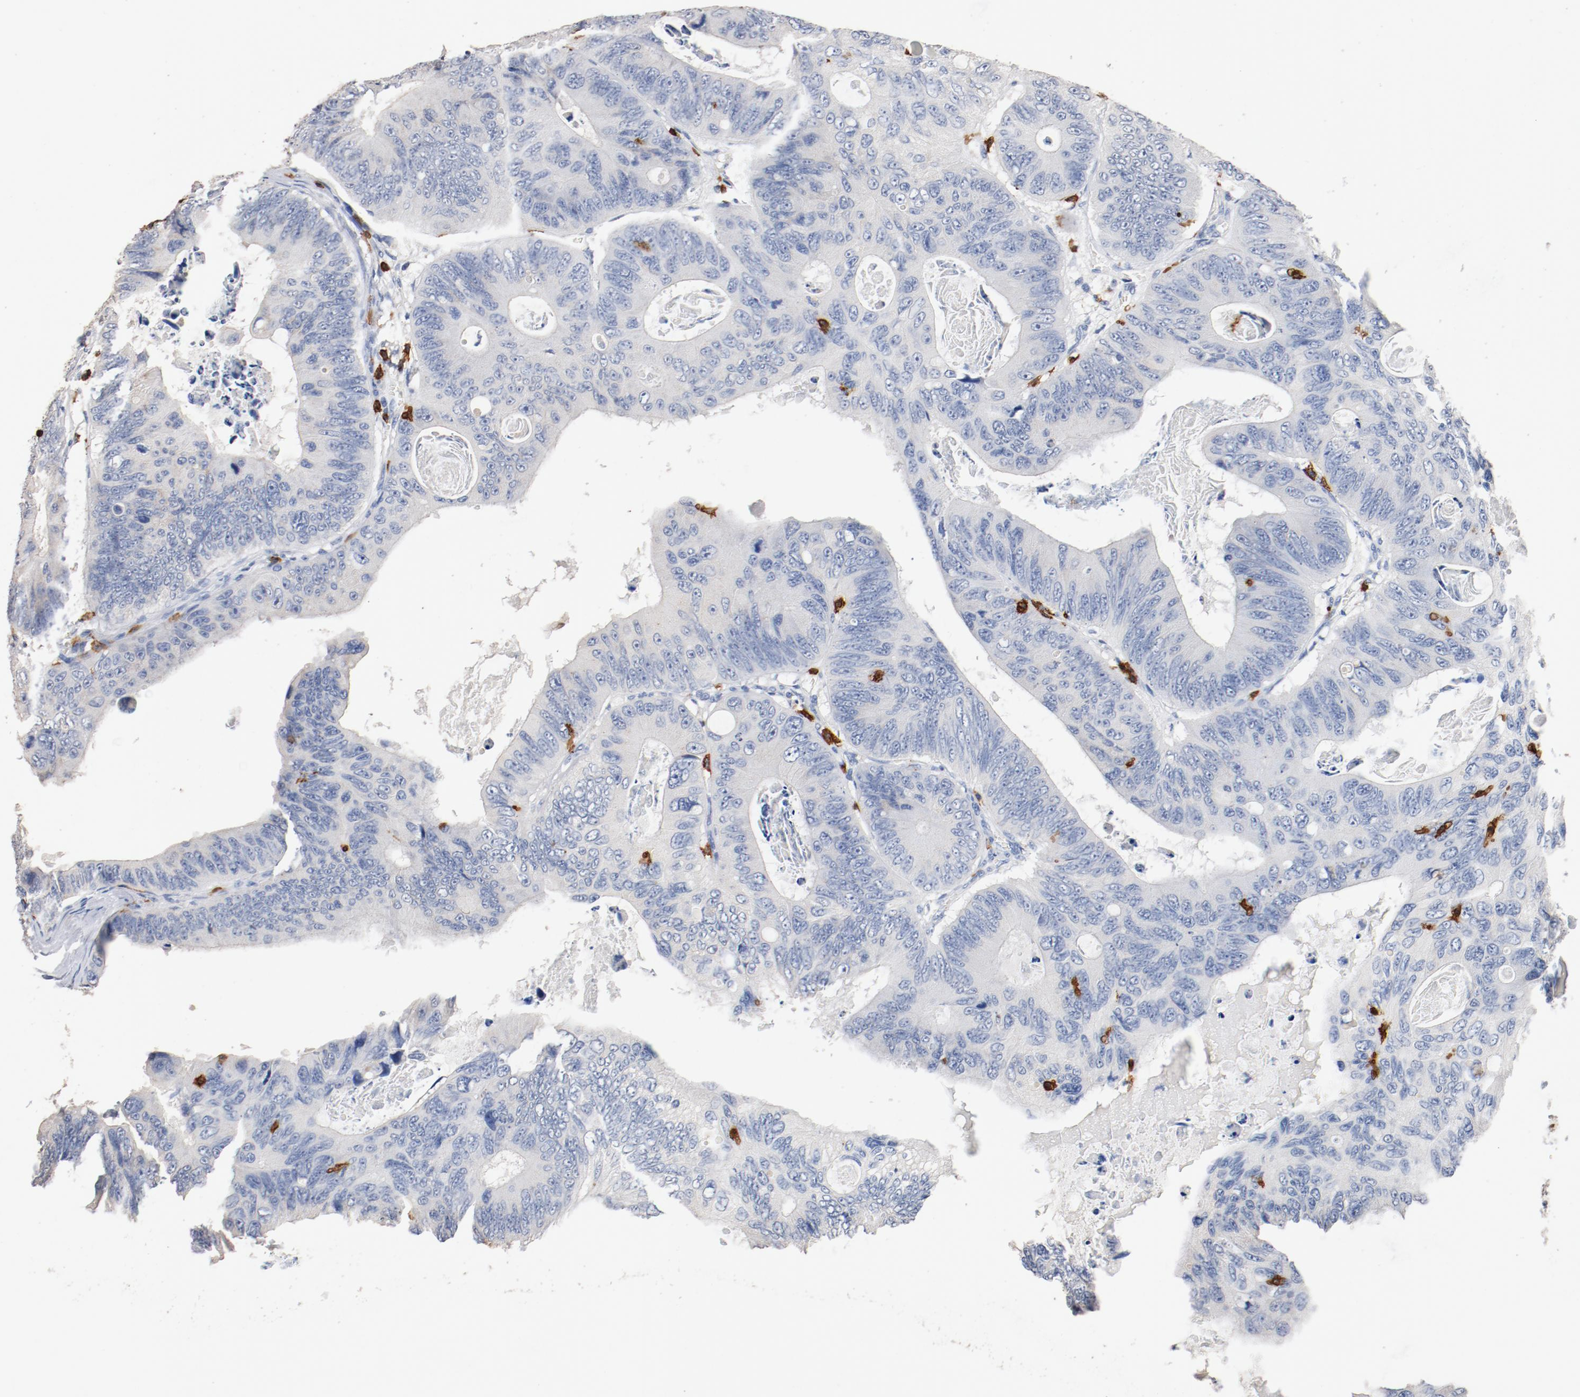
{"staining": {"intensity": "negative", "quantity": "none", "location": "none"}, "tissue": "colorectal cancer", "cell_type": "Tumor cells", "image_type": "cancer", "snomed": [{"axis": "morphology", "description": "Adenocarcinoma, NOS"}, {"axis": "topography", "description": "Colon"}], "caption": "The photomicrograph exhibits no significant staining in tumor cells of colorectal cancer (adenocarcinoma).", "gene": "CD247", "patient": {"sex": "female", "age": 55}}